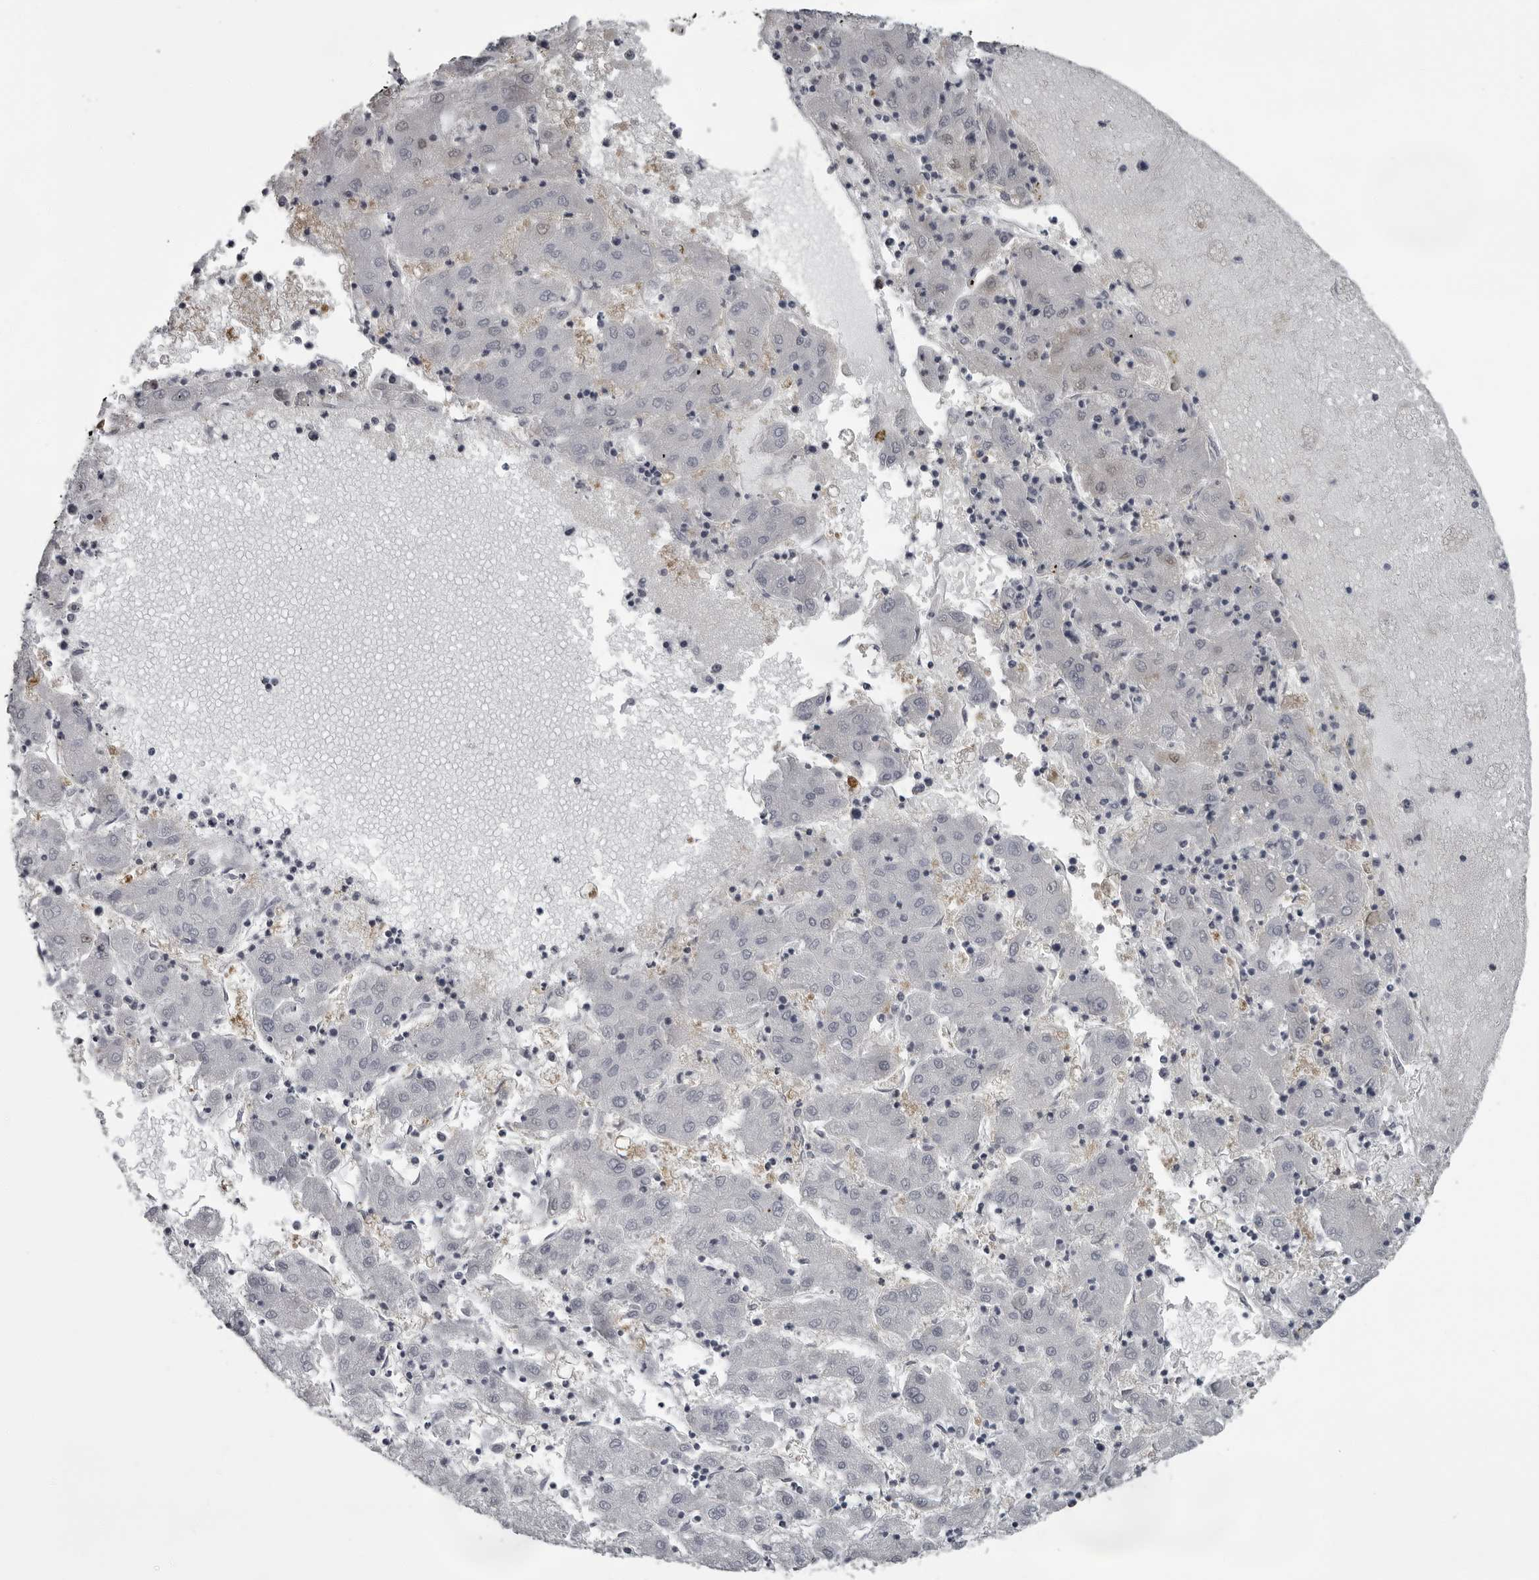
{"staining": {"intensity": "negative", "quantity": "none", "location": "none"}, "tissue": "liver cancer", "cell_type": "Tumor cells", "image_type": "cancer", "snomed": [{"axis": "morphology", "description": "Carcinoma, Hepatocellular, NOS"}, {"axis": "topography", "description": "Liver"}], "caption": "Immunohistochemistry (IHC) micrograph of neoplastic tissue: hepatocellular carcinoma (liver) stained with DAB (3,3'-diaminobenzidine) displays no significant protein positivity in tumor cells.", "gene": "LZIC", "patient": {"sex": "male", "age": 72}}